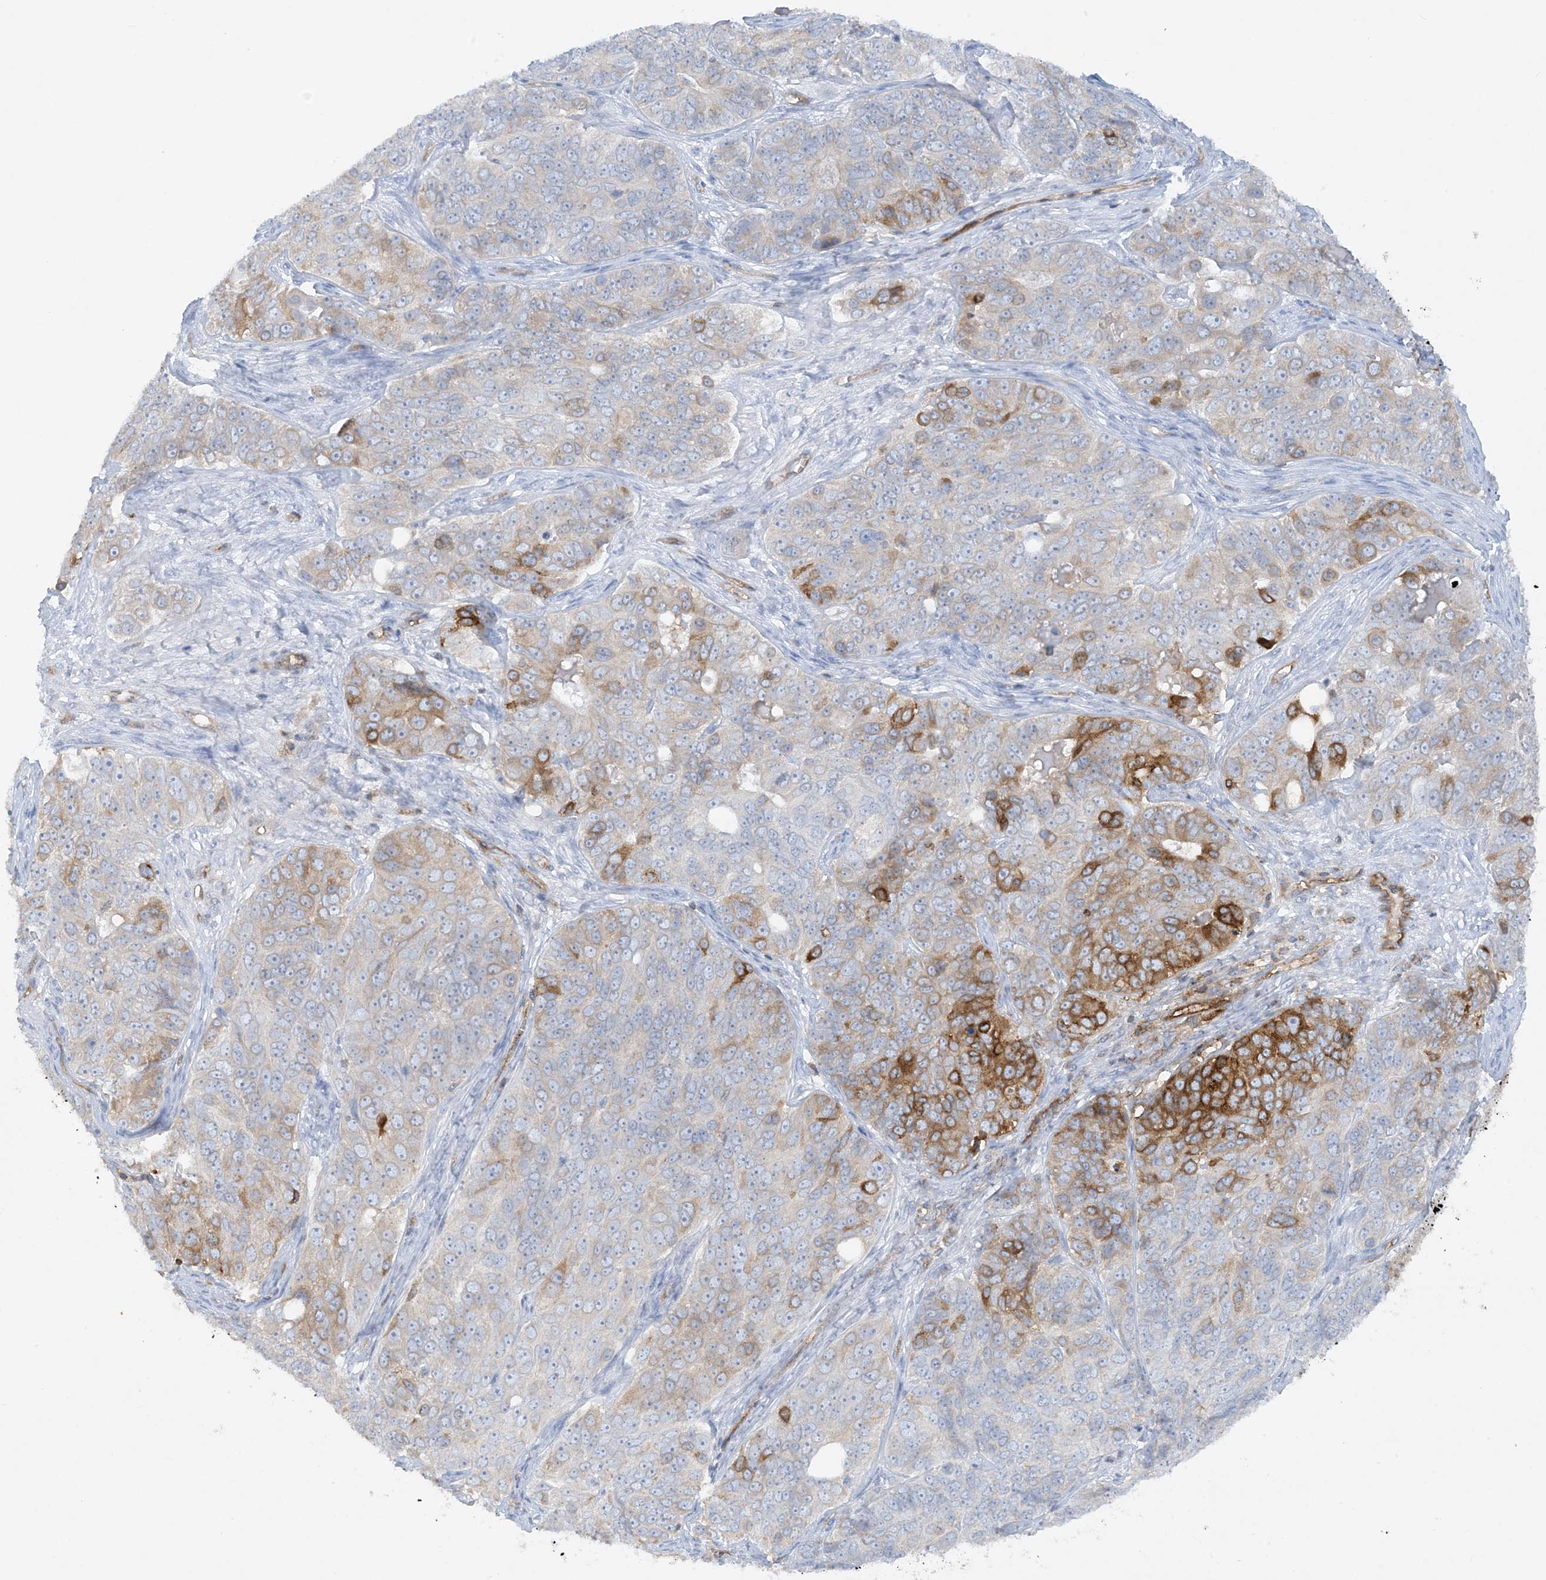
{"staining": {"intensity": "strong", "quantity": "<25%", "location": "cytoplasmic/membranous"}, "tissue": "ovarian cancer", "cell_type": "Tumor cells", "image_type": "cancer", "snomed": [{"axis": "morphology", "description": "Carcinoma, endometroid"}, {"axis": "topography", "description": "Ovary"}], "caption": "Strong cytoplasmic/membranous protein positivity is identified in approximately <25% of tumor cells in ovarian cancer. (DAB = brown stain, brightfield microscopy at high magnification).", "gene": "HLA-E", "patient": {"sex": "female", "age": 51}}